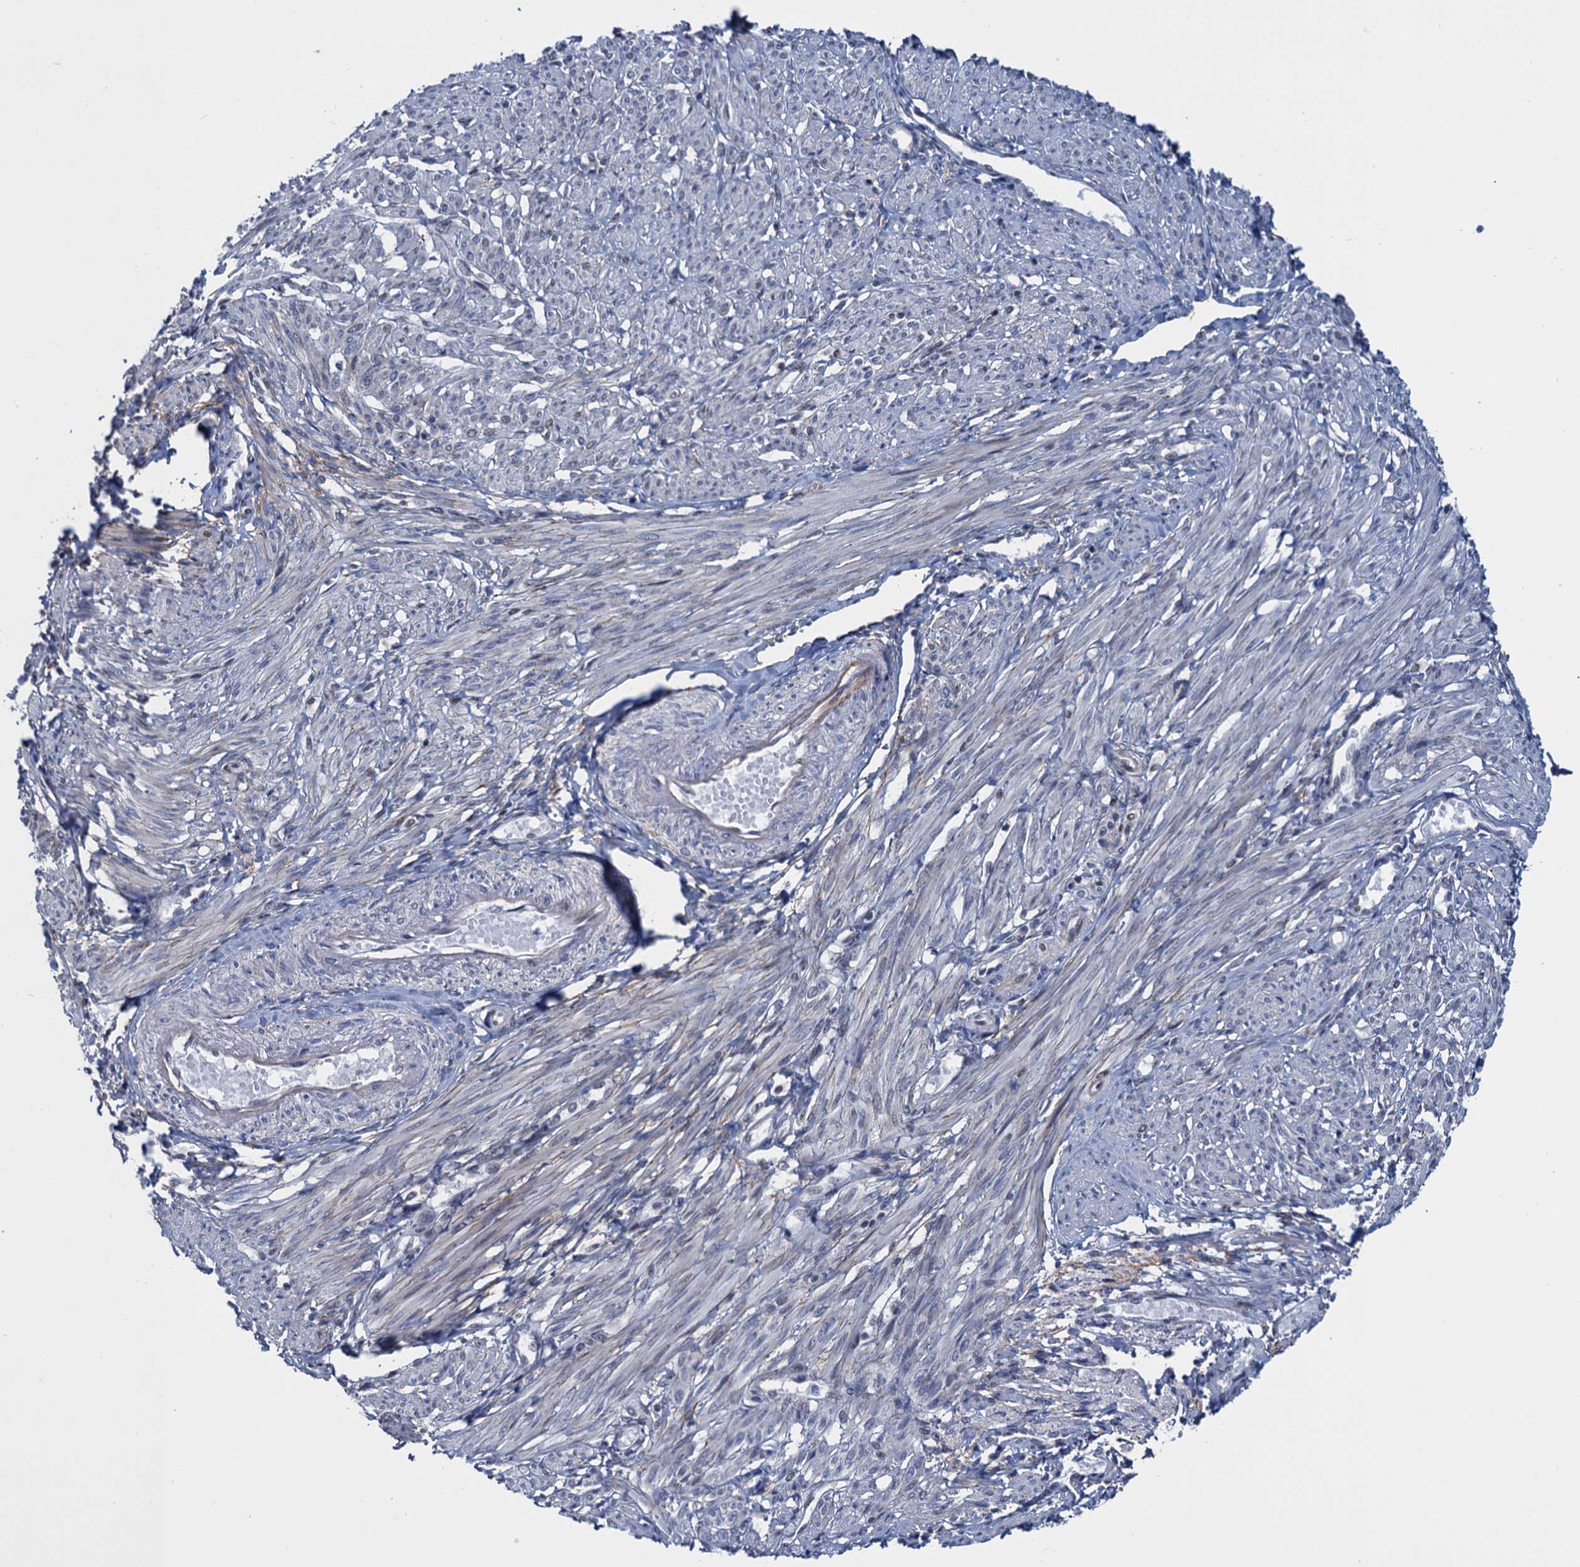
{"staining": {"intensity": "moderate", "quantity": "<25%", "location": "nuclear"}, "tissue": "smooth muscle", "cell_type": "Smooth muscle cells", "image_type": "normal", "snomed": [{"axis": "morphology", "description": "Normal tissue, NOS"}, {"axis": "topography", "description": "Smooth muscle"}], "caption": "The image demonstrates immunohistochemical staining of unremarkable smooth muscle. There is moderate nuclear positivity is appreciated in approximately <25% of smooth muscle cells. (brown staining indicates protein expression, while blue staining denotes nuclei).", "gene": "SAE1", "patient": {"sex": "female", "age": 39}}